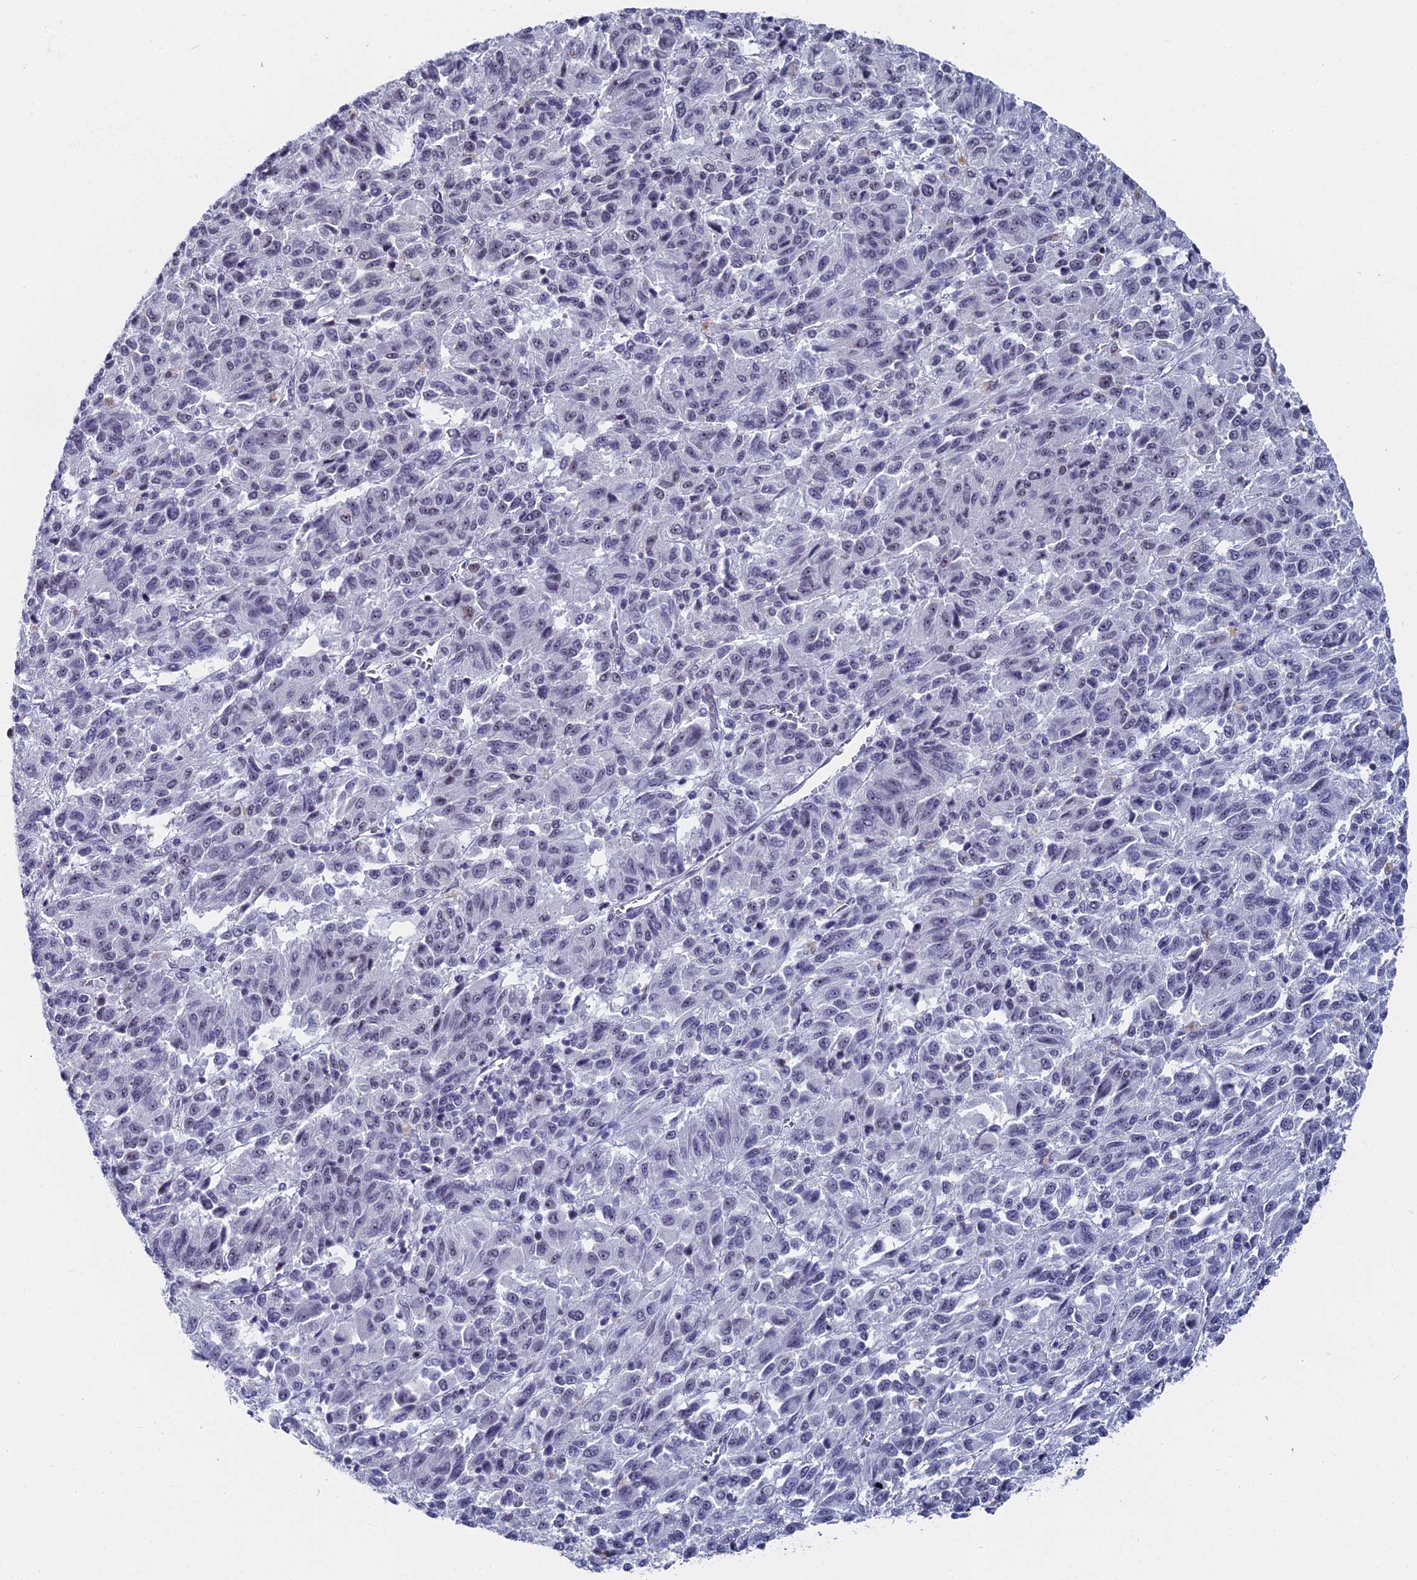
{"staining": {"intensity": "negative", "quantity": "none", "location": "none"}, "tissue": "melanoma", "cell_type": "Tumor cells", "image_type": "cancer", "snomed": [{"axis": "morphology", "description": "Malignant melanoma, Metastatic site"}, {"axis": "topography", "description": "Lung"}], "caption": "Tumor cells show no significant protein positivity in malignant melanoma (metastatic site). (DAB immunohistochemistry (IHC), high magnification).", "gene": "CD2BP2", "patient": {"sex": "male", "age": 64}}